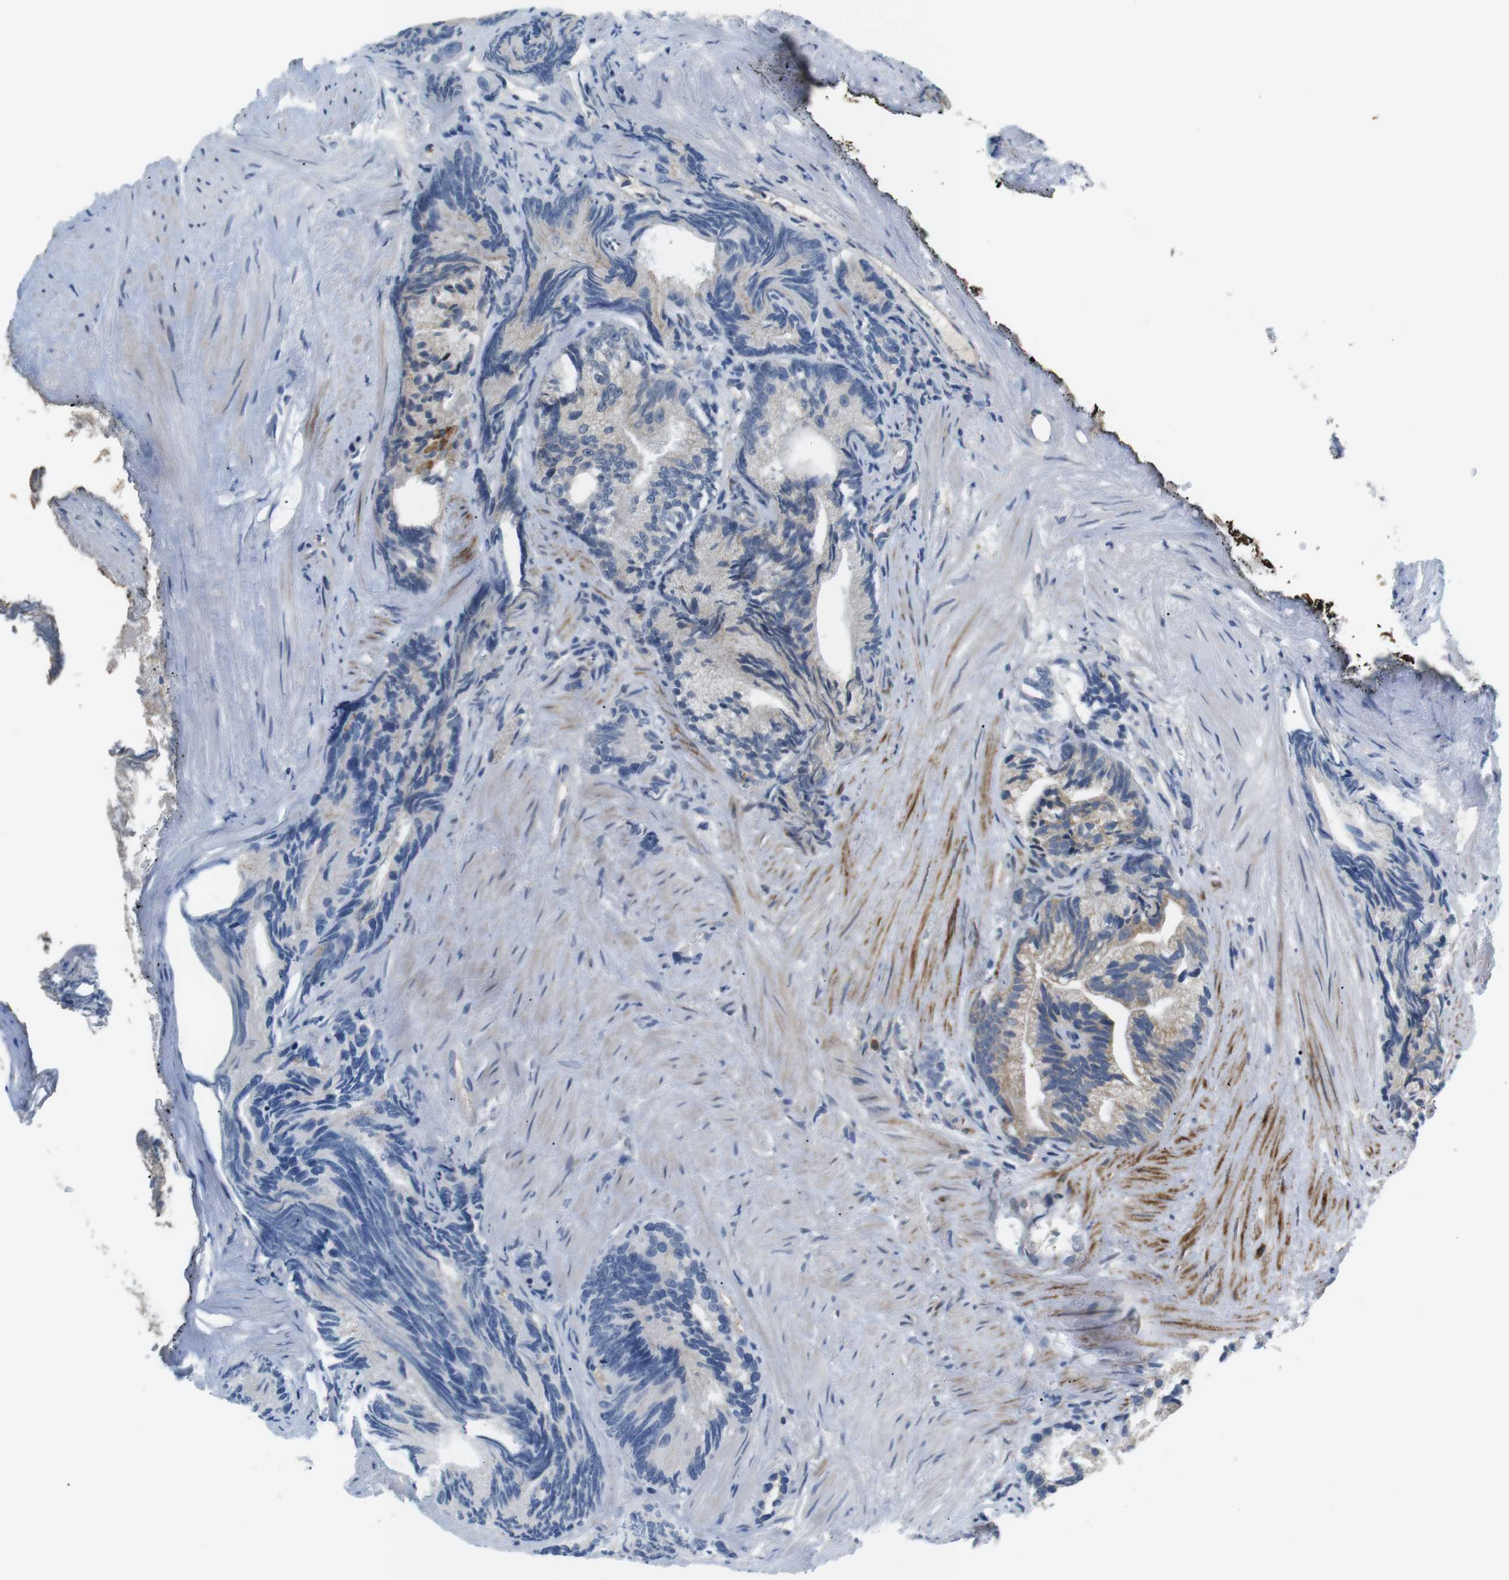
{"staining": {"intensity": "weak", "quantity": "25%-75%", "location": "cytoplasmic/membranous"}, "tissue": "prostate cancer", "cell_type": "Tumor cells", "image_type": "cancer", "snomed": [{"axis": "morphology", "description": "Adenocarcinoma, Low grade"}, {"axis": "topography", "description": "Prostate"}], "caption": "Immunohistochemical staining of prostate cancer (adenocarcinoma (low-grade)) displays weak cytoplasmic/membranous protein staining in approximately 25%-75% of tumor cells. (DAB = brown stain, brightfield microscopy at high magnification).", "gene": "CD300E", "patient": {"sex": "male", "age": 89}}